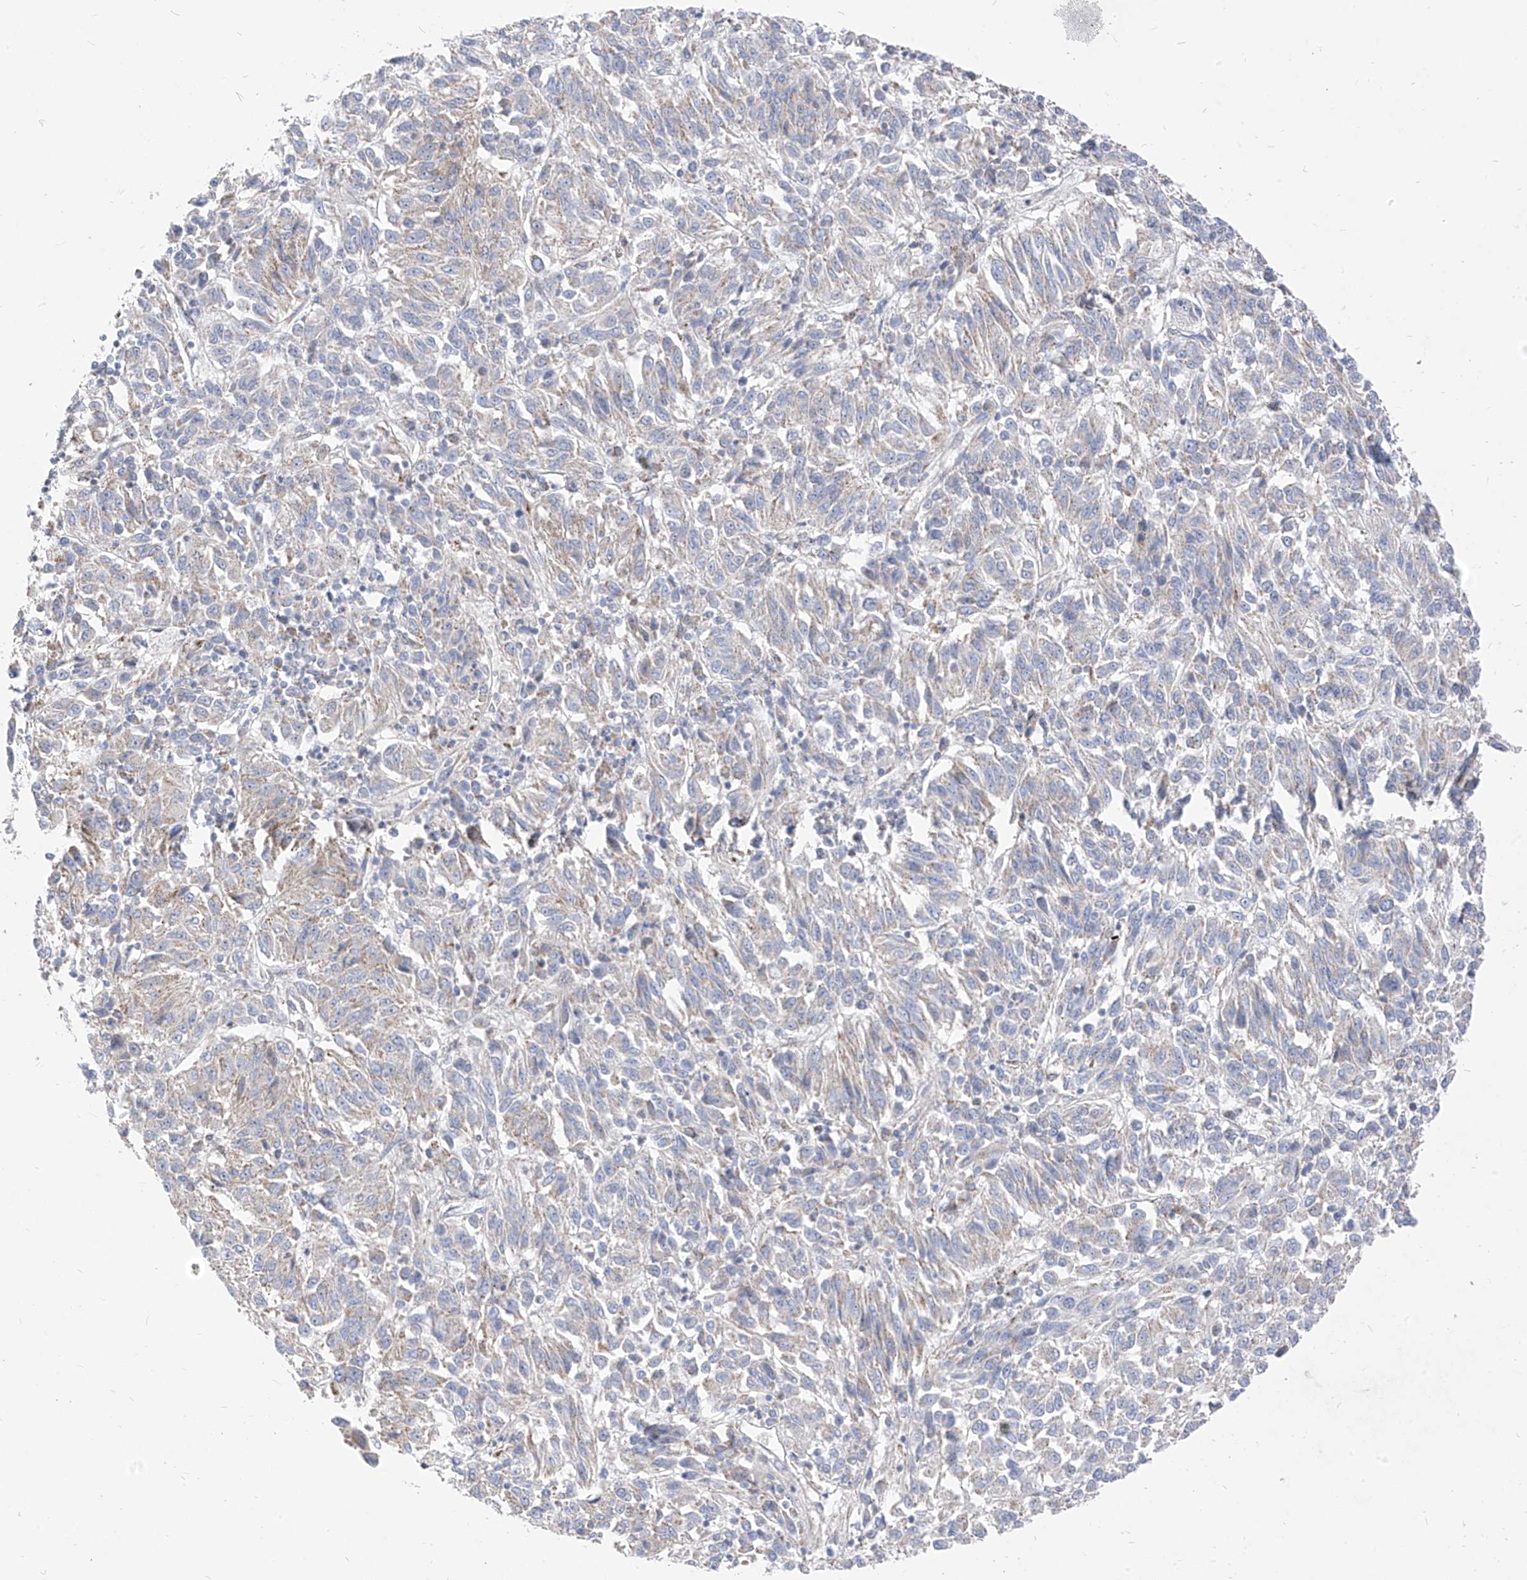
{"staining": {"intensity": "weak", "quantity": "<25%", "location": "cytoplasmic/membranous"}, "tissue": "melanoma", "cell_type": "Tumor cells", "image_type": "cancer", "snomed": [{"axis": "morphology", "description": "Malignant melanoma, Metastatic site"}, {"axis": "topography", "description": "Lung"}], "caption": "Immunohistochemistry (IHC) image of melanoma stained for a protein (brown), which demonstrates no expression in tumor cells.", "gene": "RASA2", "patient": {"sex": "male", "age": 64}}